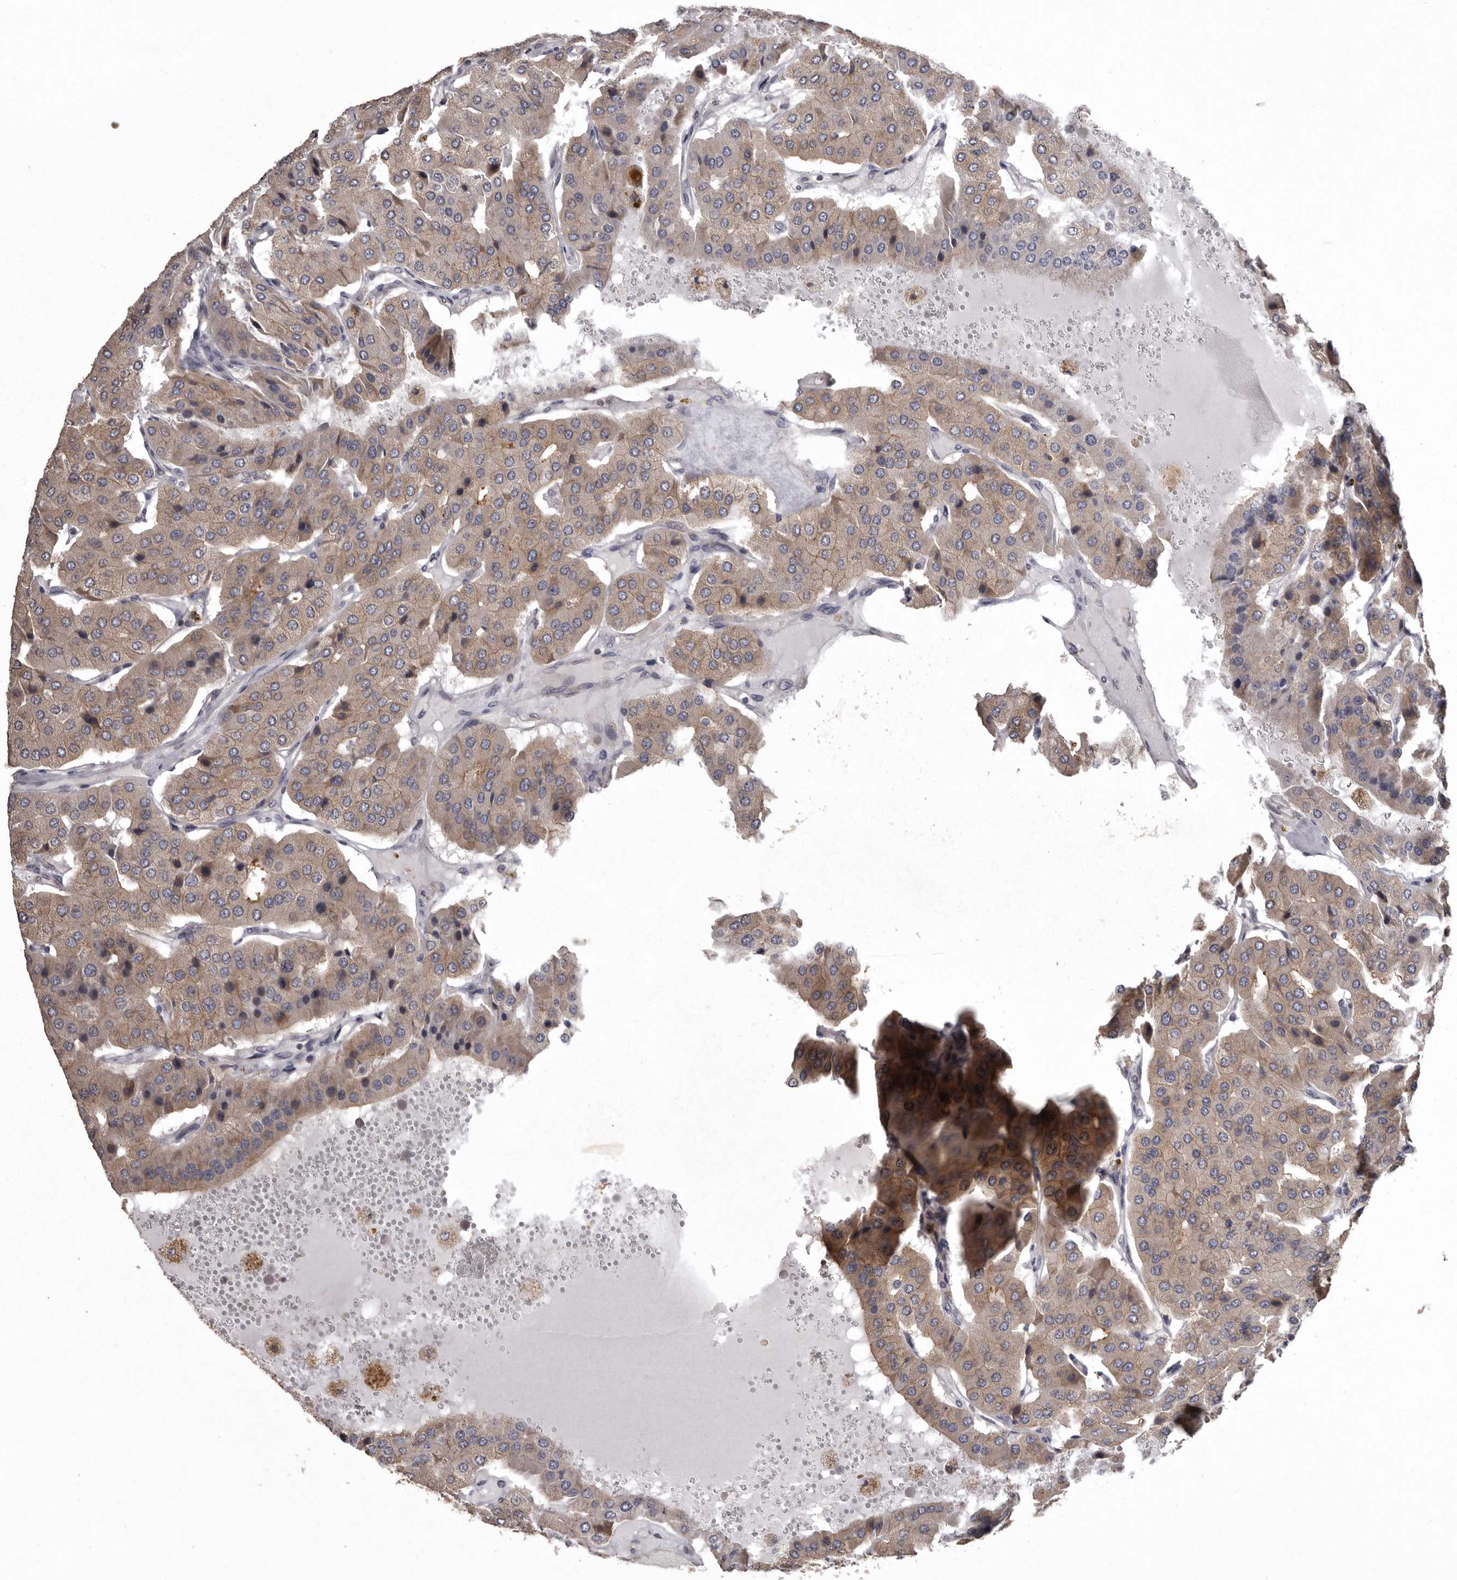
{"staining": {"intensity": "weak", "quantity": ">75%", "location": "cytoplasmic/membranous"}, "tissue": "parathyroid gland", "cell_type": "Glandular cells", "image_type": "normal", "snomed": [{"axis": "morphology", "description": "Normal tissue, NOS"}, {"axis": "morphology", "description": "Adenoma, NOS"}, {"axis": "topography", "description": "Parathyroid gland"}], "caption": "About >75% of glandular cells in unremarkable human parathyroid gland exhibit weak cytoplasmic/membranous protein positivity as visualized by brown immunohistochemical staining.", "gene": "DARS1", "patient": {"sex": "female", "age": 86}}